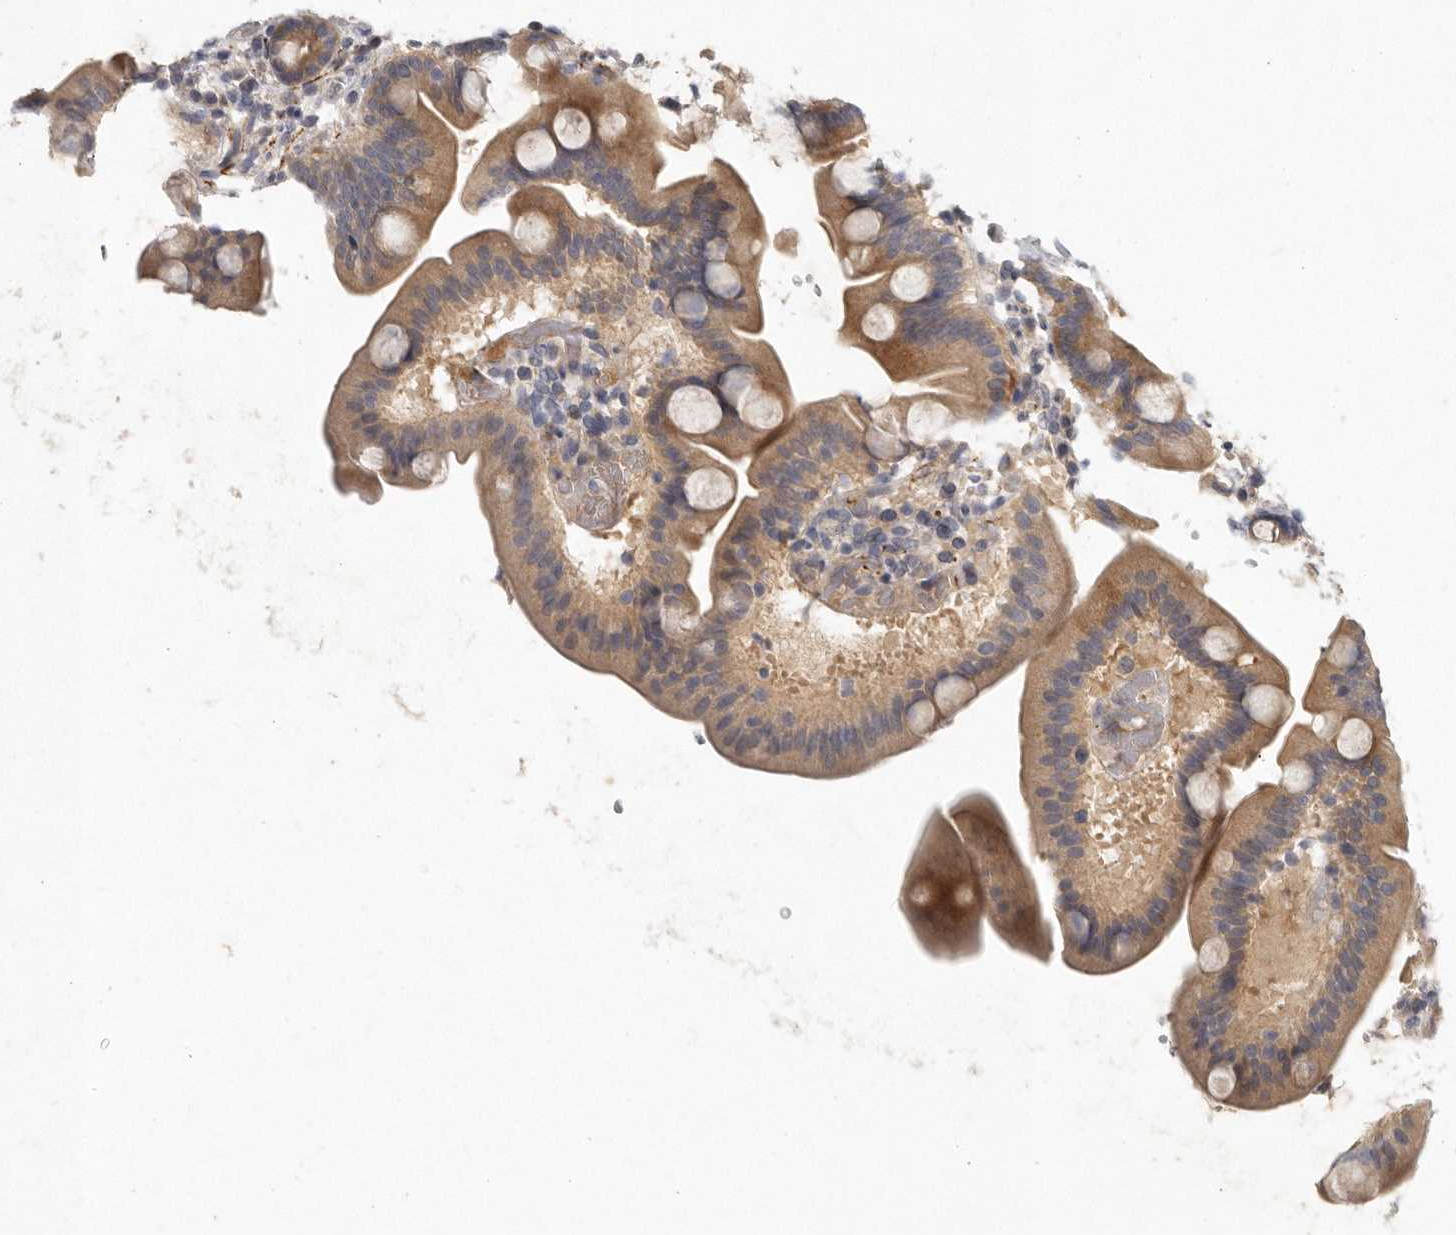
{"staining": {"intensity": "moderate", "quantity": "25%-75%", "location": "cytoplasmic/membranous"}, "tissue": "duodenum", "cell_type": "Glandular cells", "image_type": "normal", "snomed": [{"axis": "morphology", "description": "Normal tissue, NOS"}, {"axis": "topography", "description": "Duodenum"}], "caption": "Immunohistochemical staining of benign human duodenum reveals medium levels of moderate cytoplasmic/membranous staining in about 25%-75% of glandular cells.", "gene": "SLC22A1", "patient": {"sex": "male", "age": 54}}